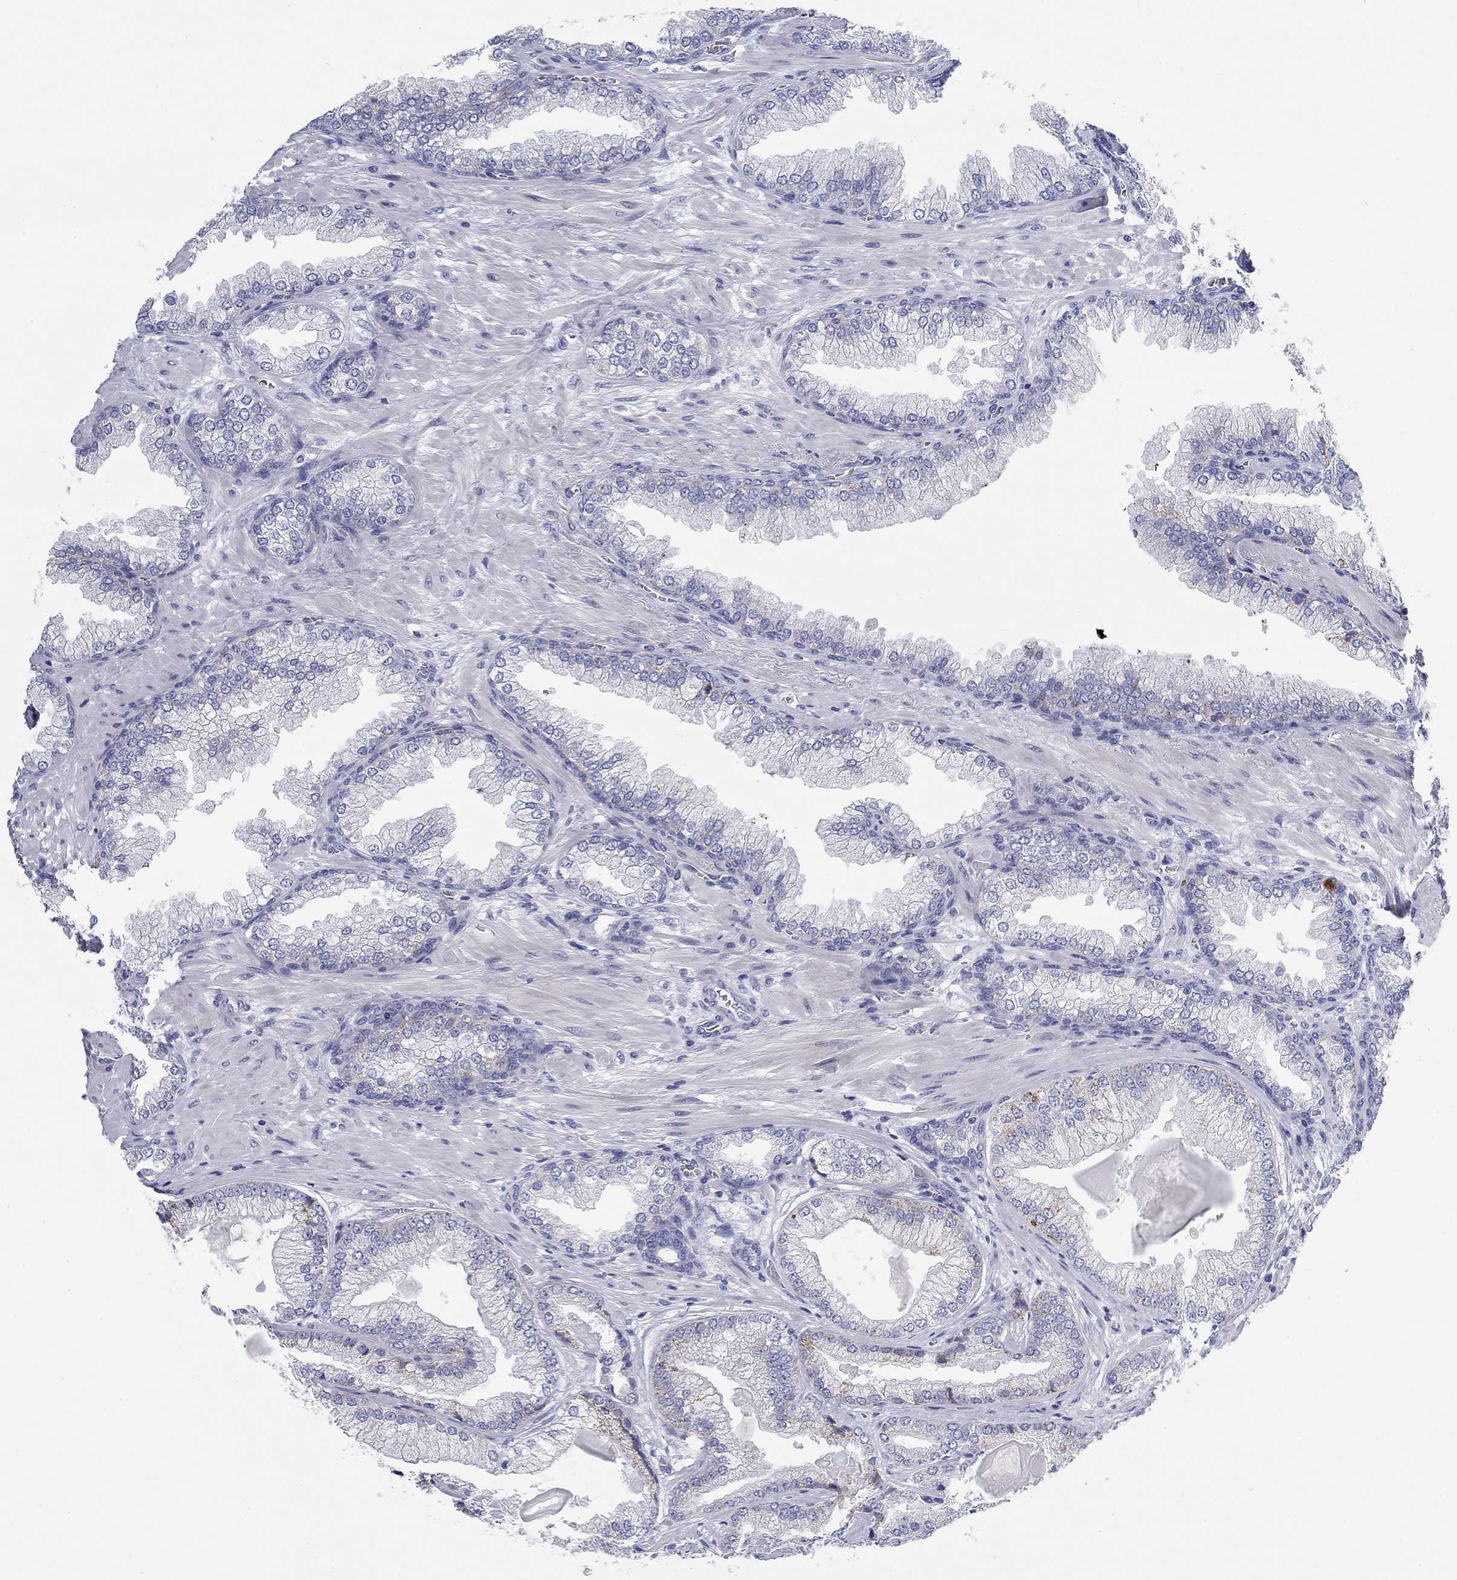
{"staining": {"intensity": "strong", "quantity": "<25%", "location": "cytoplasmic/membranous"}, "tissue": "prostate cancer", "cell_type": "Tumor cells", "image_type": "cancer", "snomed": [{"axis": "morphology", "description": "Adenocarcinoma, Low grade"}, {"axis": "topography", "description": "Prostate"}], "caption": "Brown immunohistochemical staining in human prostate adenocarcinoma (low-grade) displays strong cytoplasmic/membranous staining in approximately <25% of tumor cells. The staining was performed using DAB to visualize the protein expression in brown, while the nuclei were stained in blue with hematoxylin (Magnification: 20x).", "gene": "CHI3L2", "patient": {"sex": "male", "age": 57}}